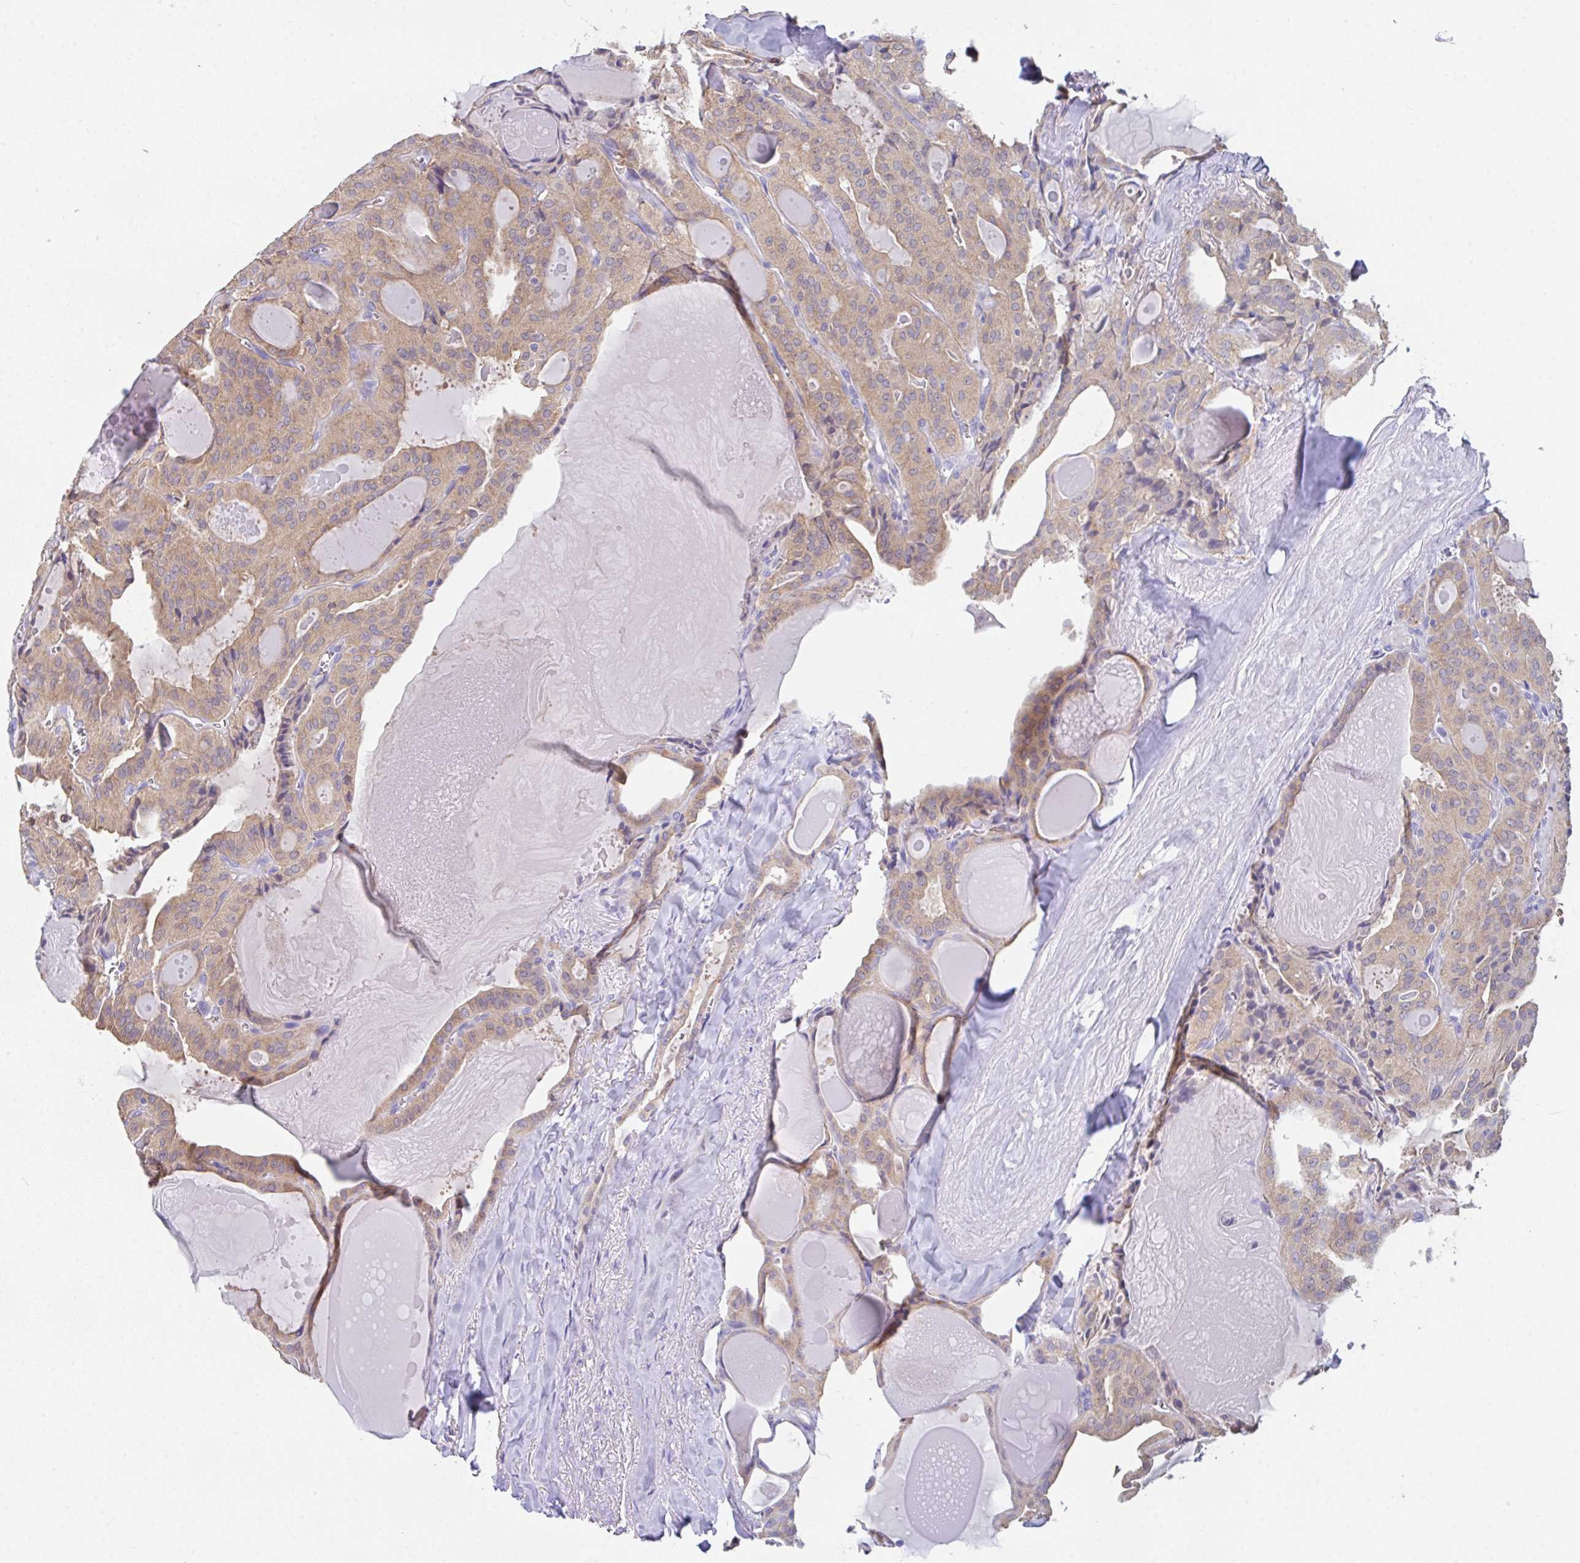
{"staining": {"intensity": "weak", "quantity": ">75%", "location": "cytoplasmic/membranous"}, "tissue": "thyroid cancer", "cell_type": "Tumor cells", "image_type": "cancer", "snomed": [{"axis": "morphology", "description": "Papillary adenocarcinoma, NOS"}, {"axis": "topography", "description": "Thyroid gland"}], "caption": "Thyroid papillary adenocarcinoma stained for a protein demonstrates weak cytoplasmic/membranous positivity in tumor cells. The staining is performed using DAB brown chromogen to label protein expression. The nuclei are counter-stained blue using hematoxylin.", "gene": "TFAP2C", "patient": {"sex": "male", "age": 52}}